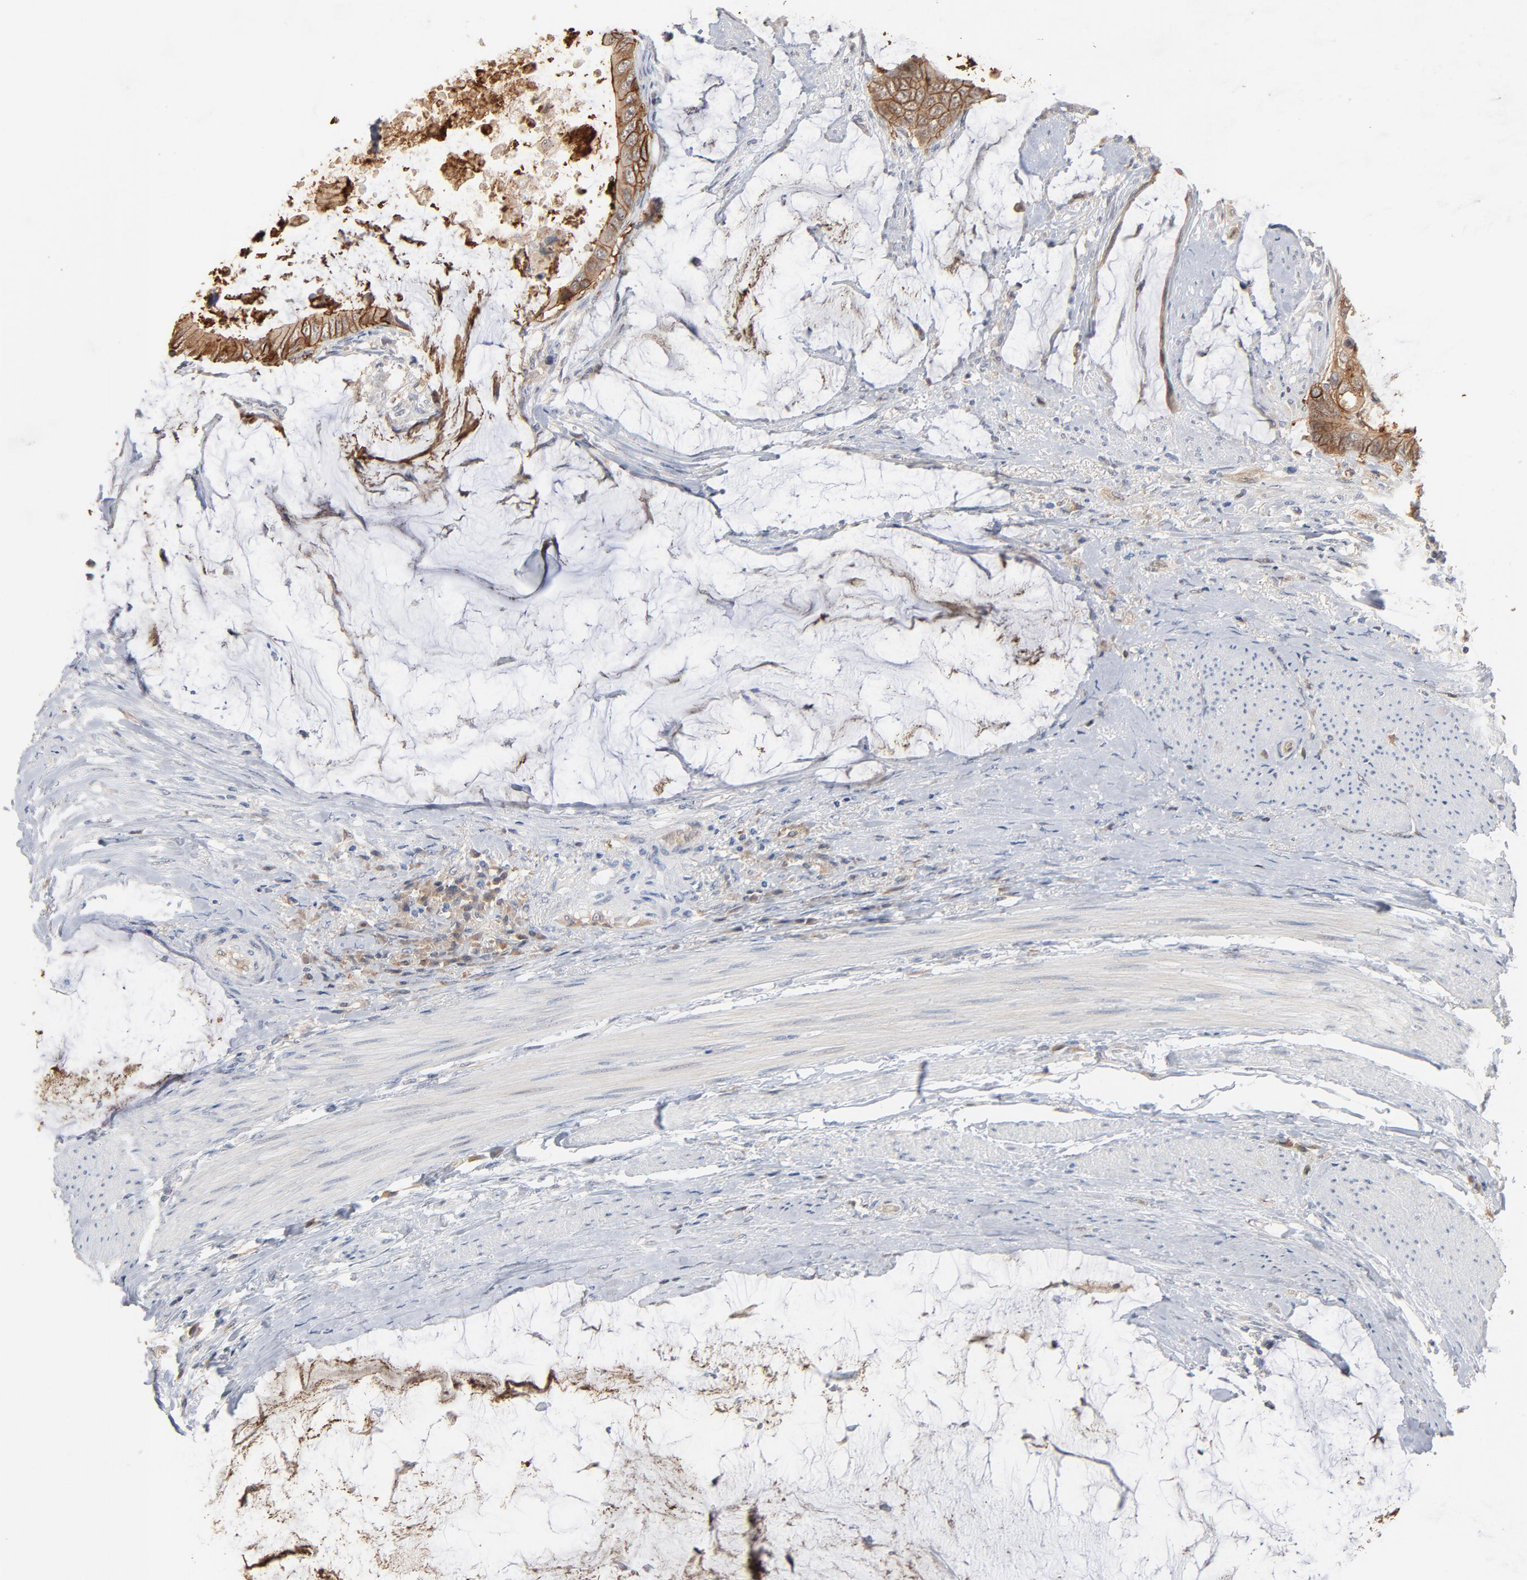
{"staining": {"intensity": "moderate", "quantity": ">75%", "location": "cytoplasmic/membranous"}, "tissue": "colorectal cancer", "cell_type": "Tumor cells", "image_type": "cancer", "snomed": [{"axis": "morphology", "description": "Normal tissue, NOS"}, {"axis": "morphology", "description": "Adenocarcinoma, NOS"}, {"axis": "topography", "description": "Rectum"}, {"axis": "topography", "description": "Peripheral nerve tissue"}], "caption": "A brown stain highlights moderate cytoplasmic/membranous positivity of a protein in human colorectal adenocarcinoma tumor cells. (Stains: DAB in brown, nuclei in blue, Microscopy: brightfield microscopy at high magnification).", "gene": "EPCAM", "patient": {"sex": "female", "age": 77}}